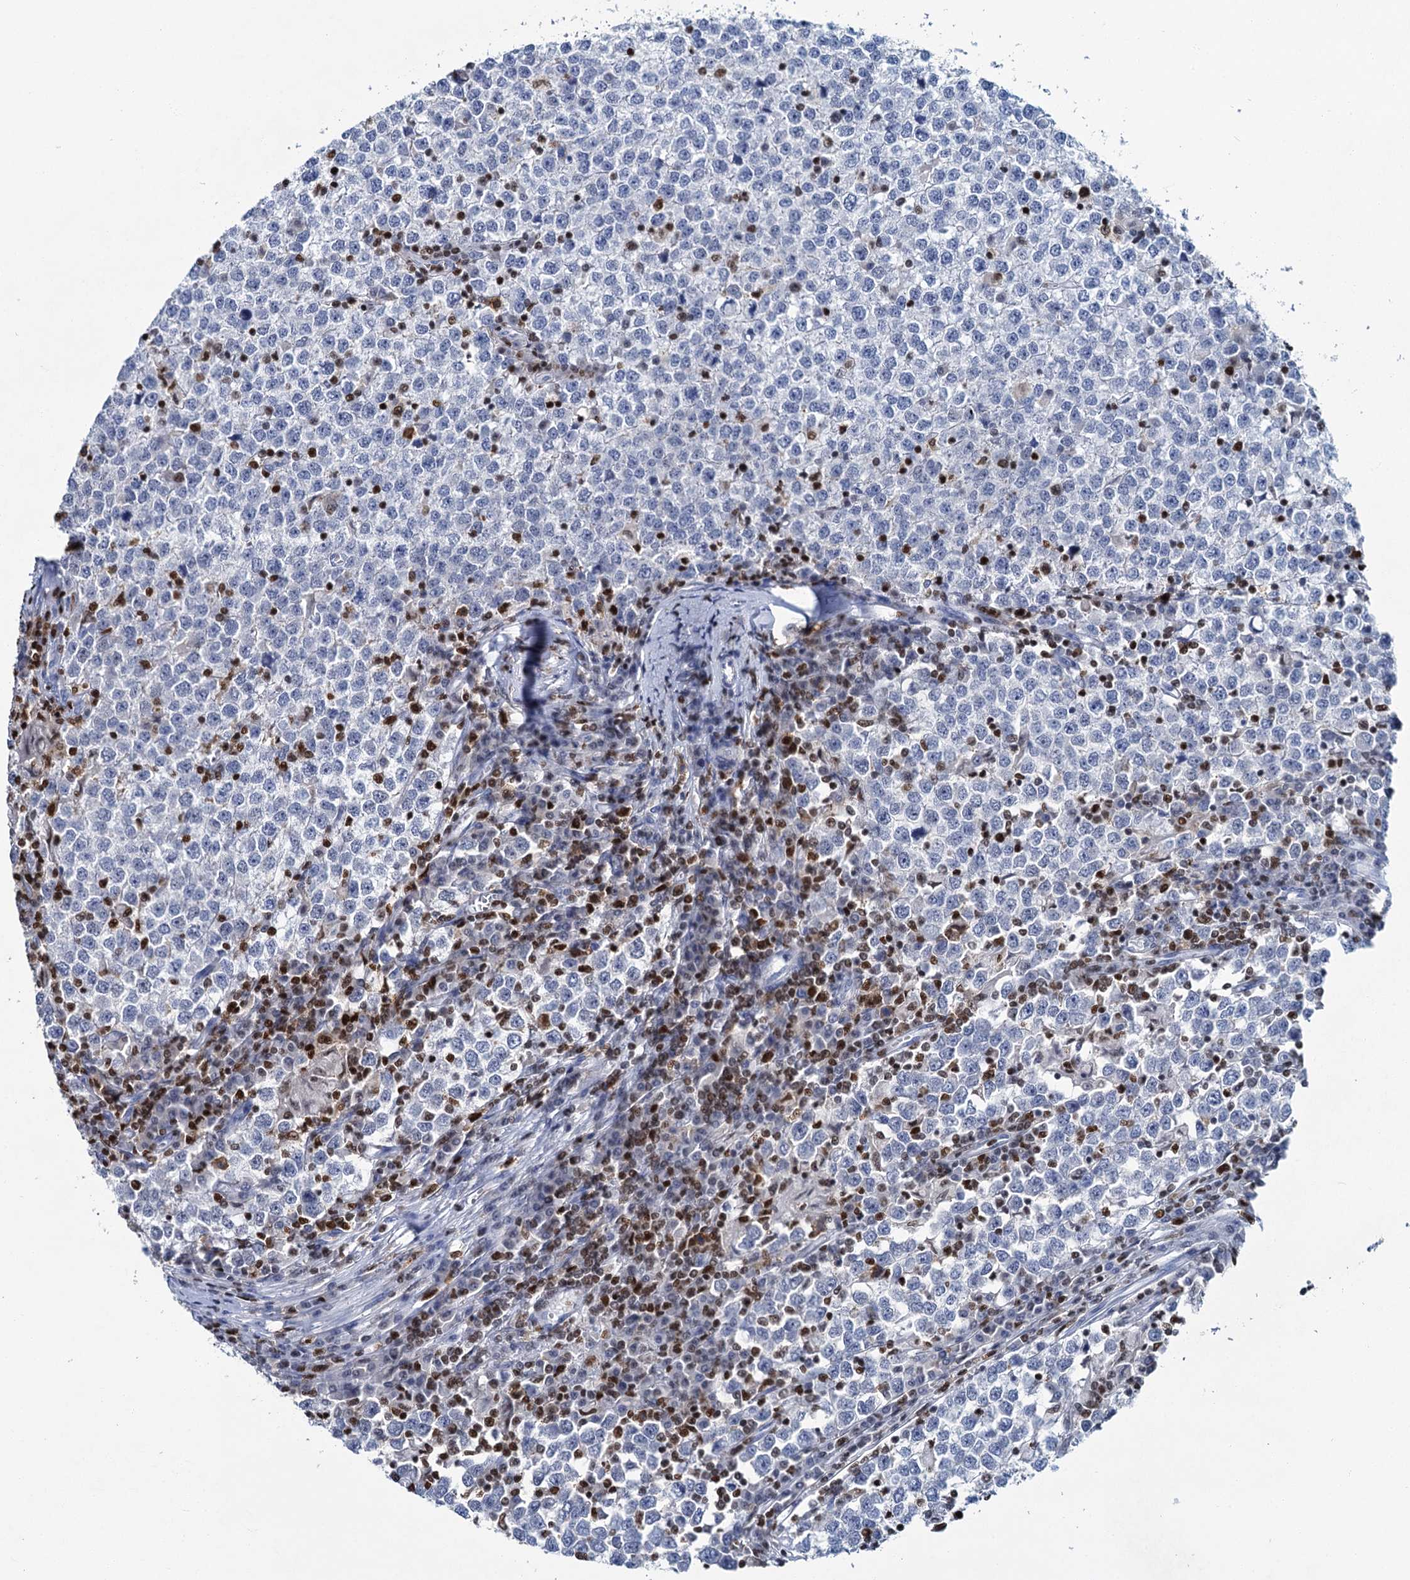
{"staining": {"intensity": "negative", "quantity": "none", "location": "none"}, "tissue": "testis cancer", "cell_type": "Tumor cells", "image_type": "cancer", "snomed": [{"axis": "morphology", "description": "Seminoma, NOS"}, {"axis": "topography", "description": "Testis"}], "caption": "Tumor cells are negative for protein expression in human testis seminoma. (DAB (3,3'-diaminobenzidine) immunohistochemistry, high magnification).", "gene": "CELF2", "patient": {"sex": "male", "age": 65}}